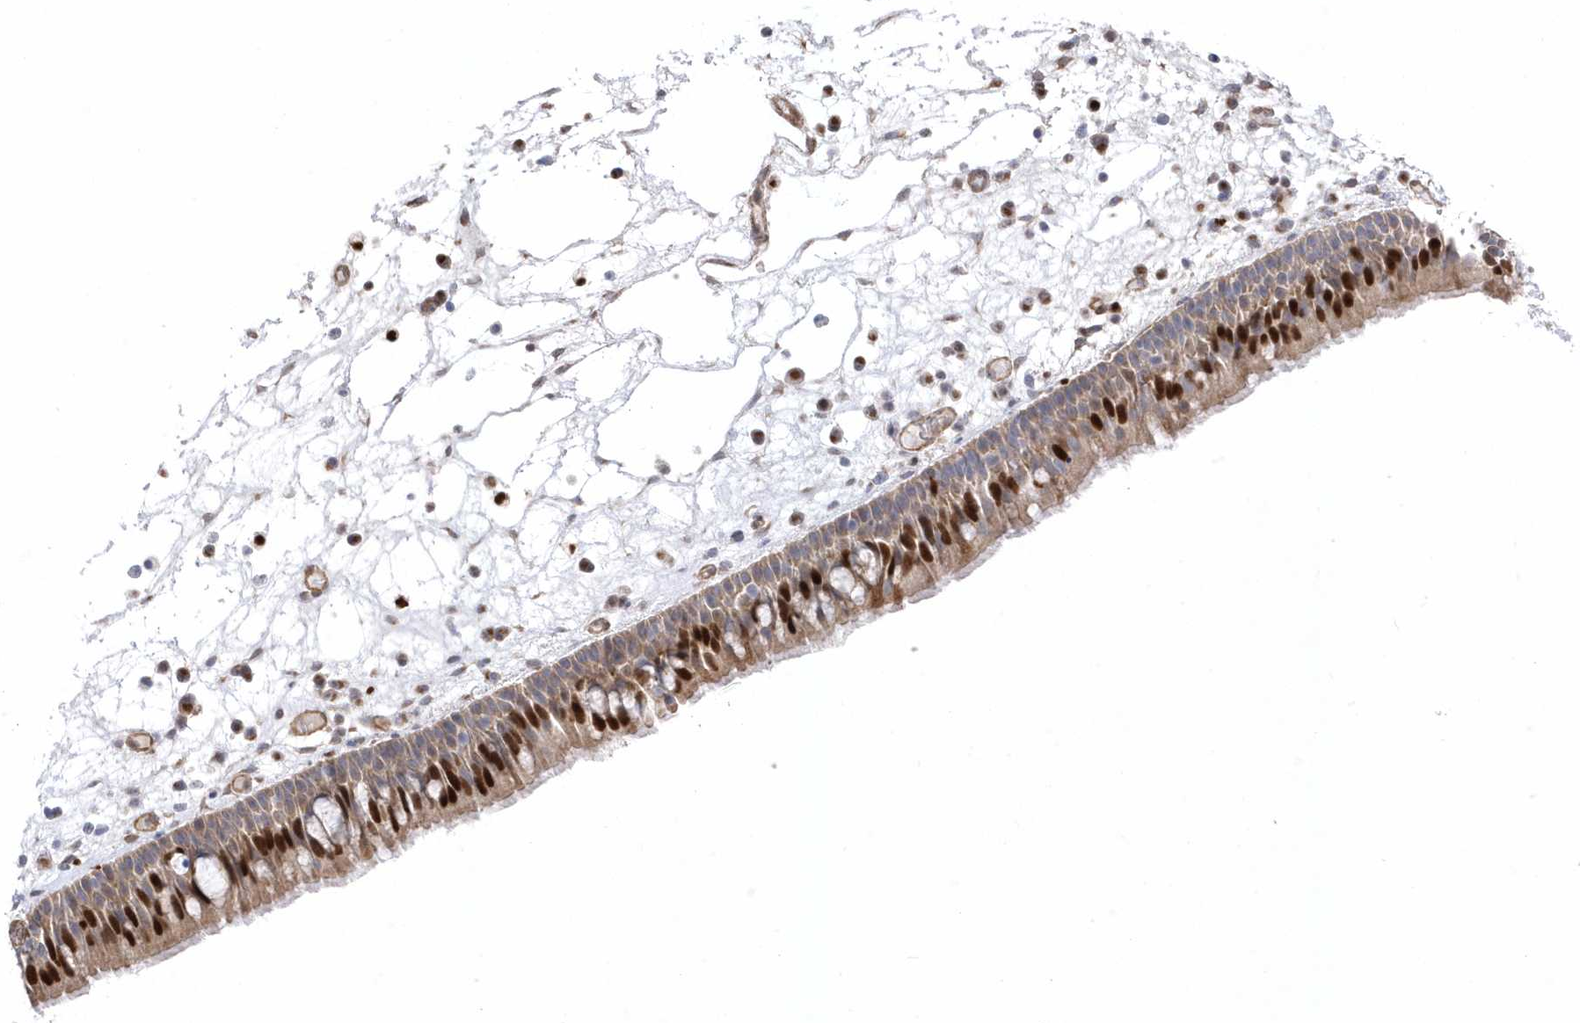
{"staining": {"intensity": "strong", "quantity": "<25%", "location": "cytoplasmic/membranous,nuclear"}, "tissue": "nasopharynx", "cell_type": "Respiratory epithelial cells", "image_type": "normal", "snomed": [{"axis": "morphology", "description": "Normal tissue, NOS"}, {"axis": "morphology", "description": "Inflammation, NOS"}, {"axis": "morphology", "description": "Malignant melanoma, Metastatic site"}, {"axis": "topography", "description": "Nasopharynx"}], "caption": "DAB (3,3'-diaminobenzidine) immunohistochemical staining of unremarkable human nasopharynx shows strong cytoplasmic/membranous,nuclear protein expression in about <25% of respiratory epithelial cells.", "gene": "GTPBP6", "patient": {"sex": "male", "age": 70}}